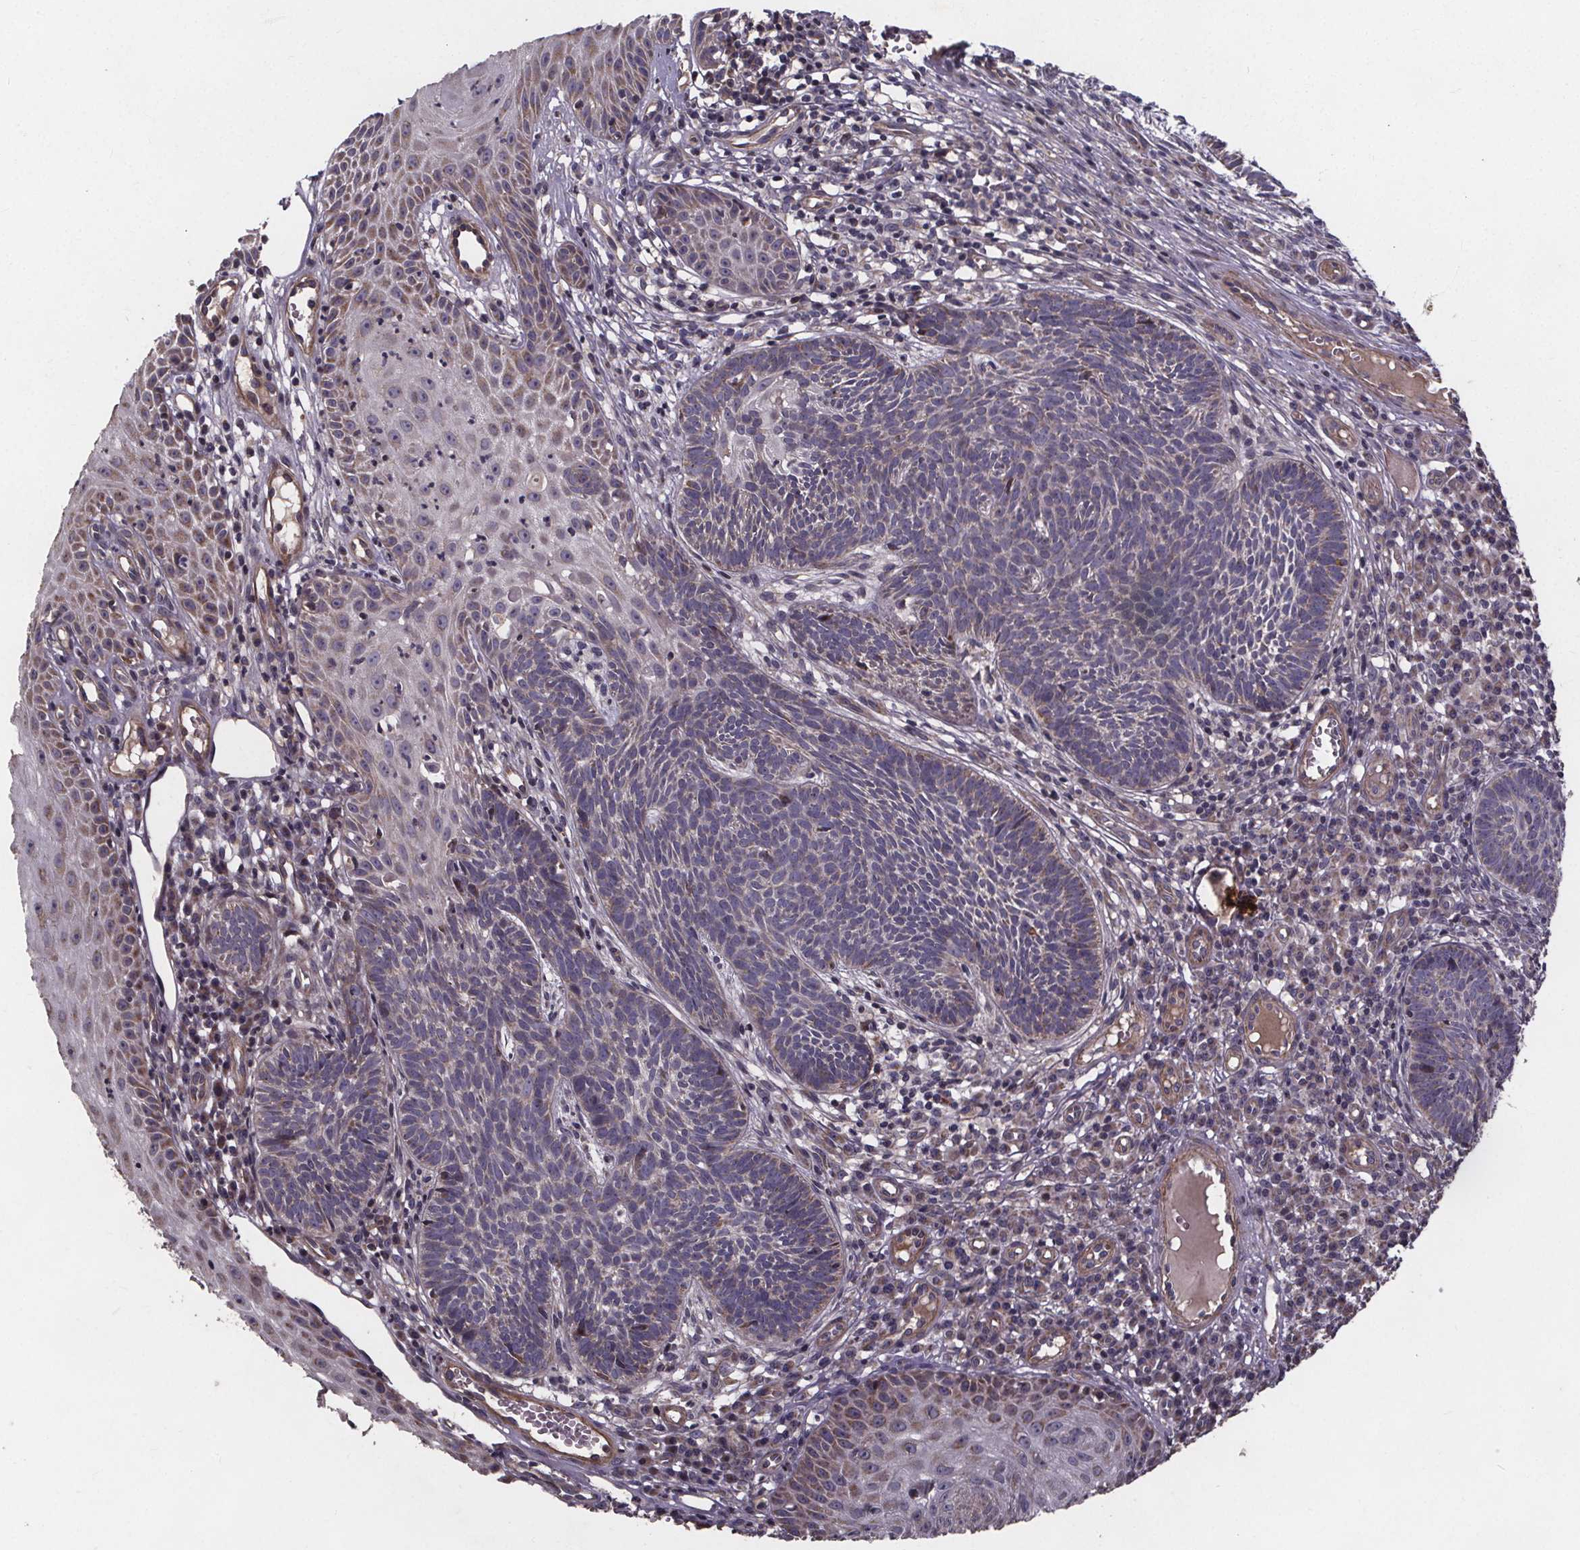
{"staining": {"intensity": "negative", "quantity": "none", "location": "none"}, "tissue": "skin cancer", "cell_type": "Tumor cells", "image_type": "cancer", "snomed": [{"axis": "morphology", "description": "Basal cell carcinoma"}, {"axis": "topography", "description": "Skin"}], "caption": "Tumor cells show no significant positivity in skin cancer (basal cell carcinoma). (IHC, brightfield microscopy, high magnification).", "gene": "YME1L1", "patient": {"sex": "male", "age": 59}}